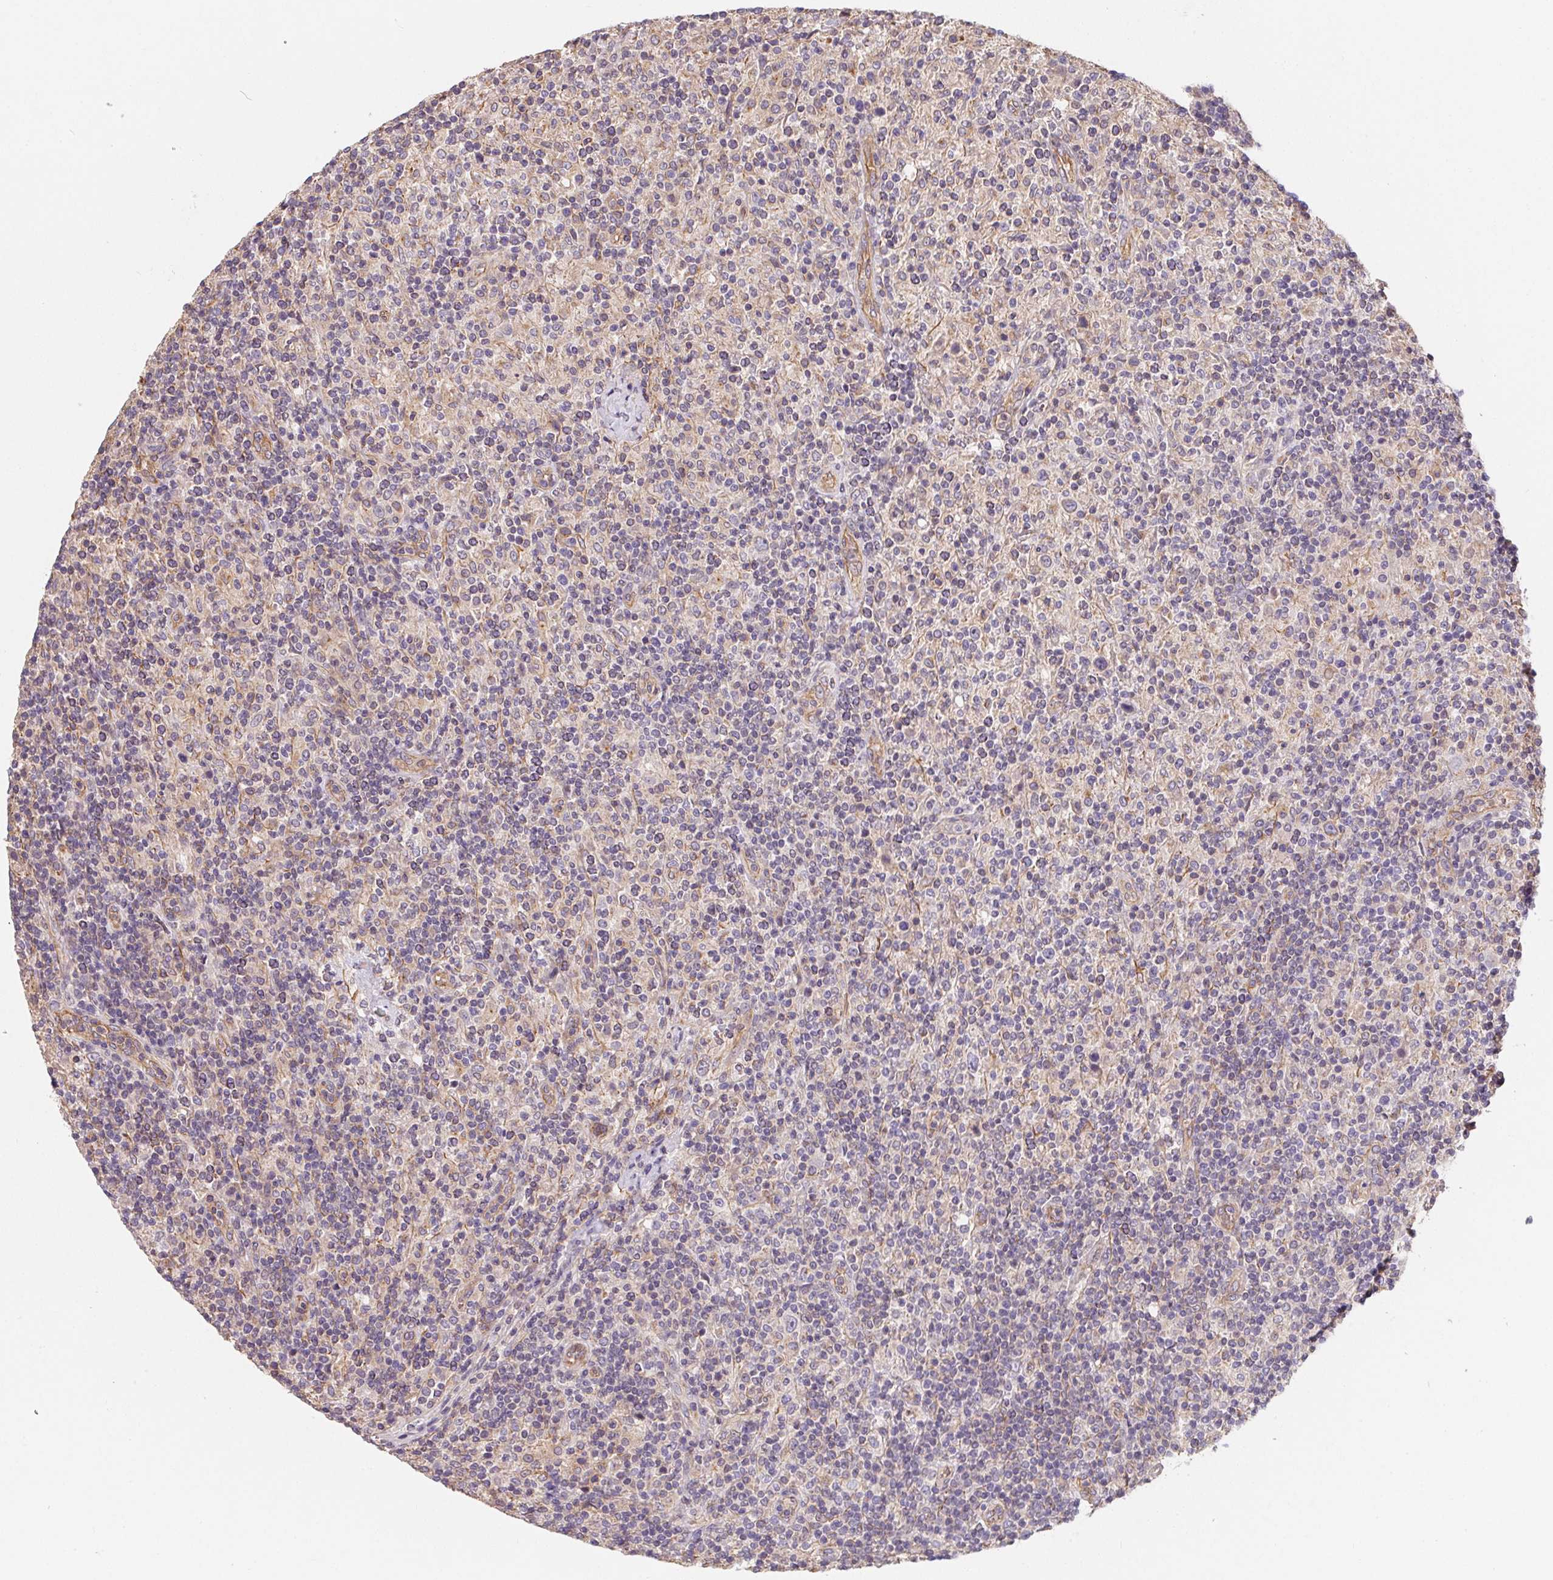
{"staining": {"intensity": "weak", "quantity": "25%-75%", "location": "cytoplasmic/membranous"}, "tissue": "lymphoma", "cell_type": "Tumor cells", "image_type": "cancer", "snomed": [{"axis": "morphology", "description": "Hodgkin's disease, NOS"}, {"axis": "topography", "description": "Lymph node"}], "caption": "An IHC image of neoplastic tissue is shown. Protein staining in brown highlights weak cytoplasmic/membranous positivity in Hodgkin's disease within tumor cells.", "gene": "TBKBP1", "patient": {"sex": "male", "age": 70}}